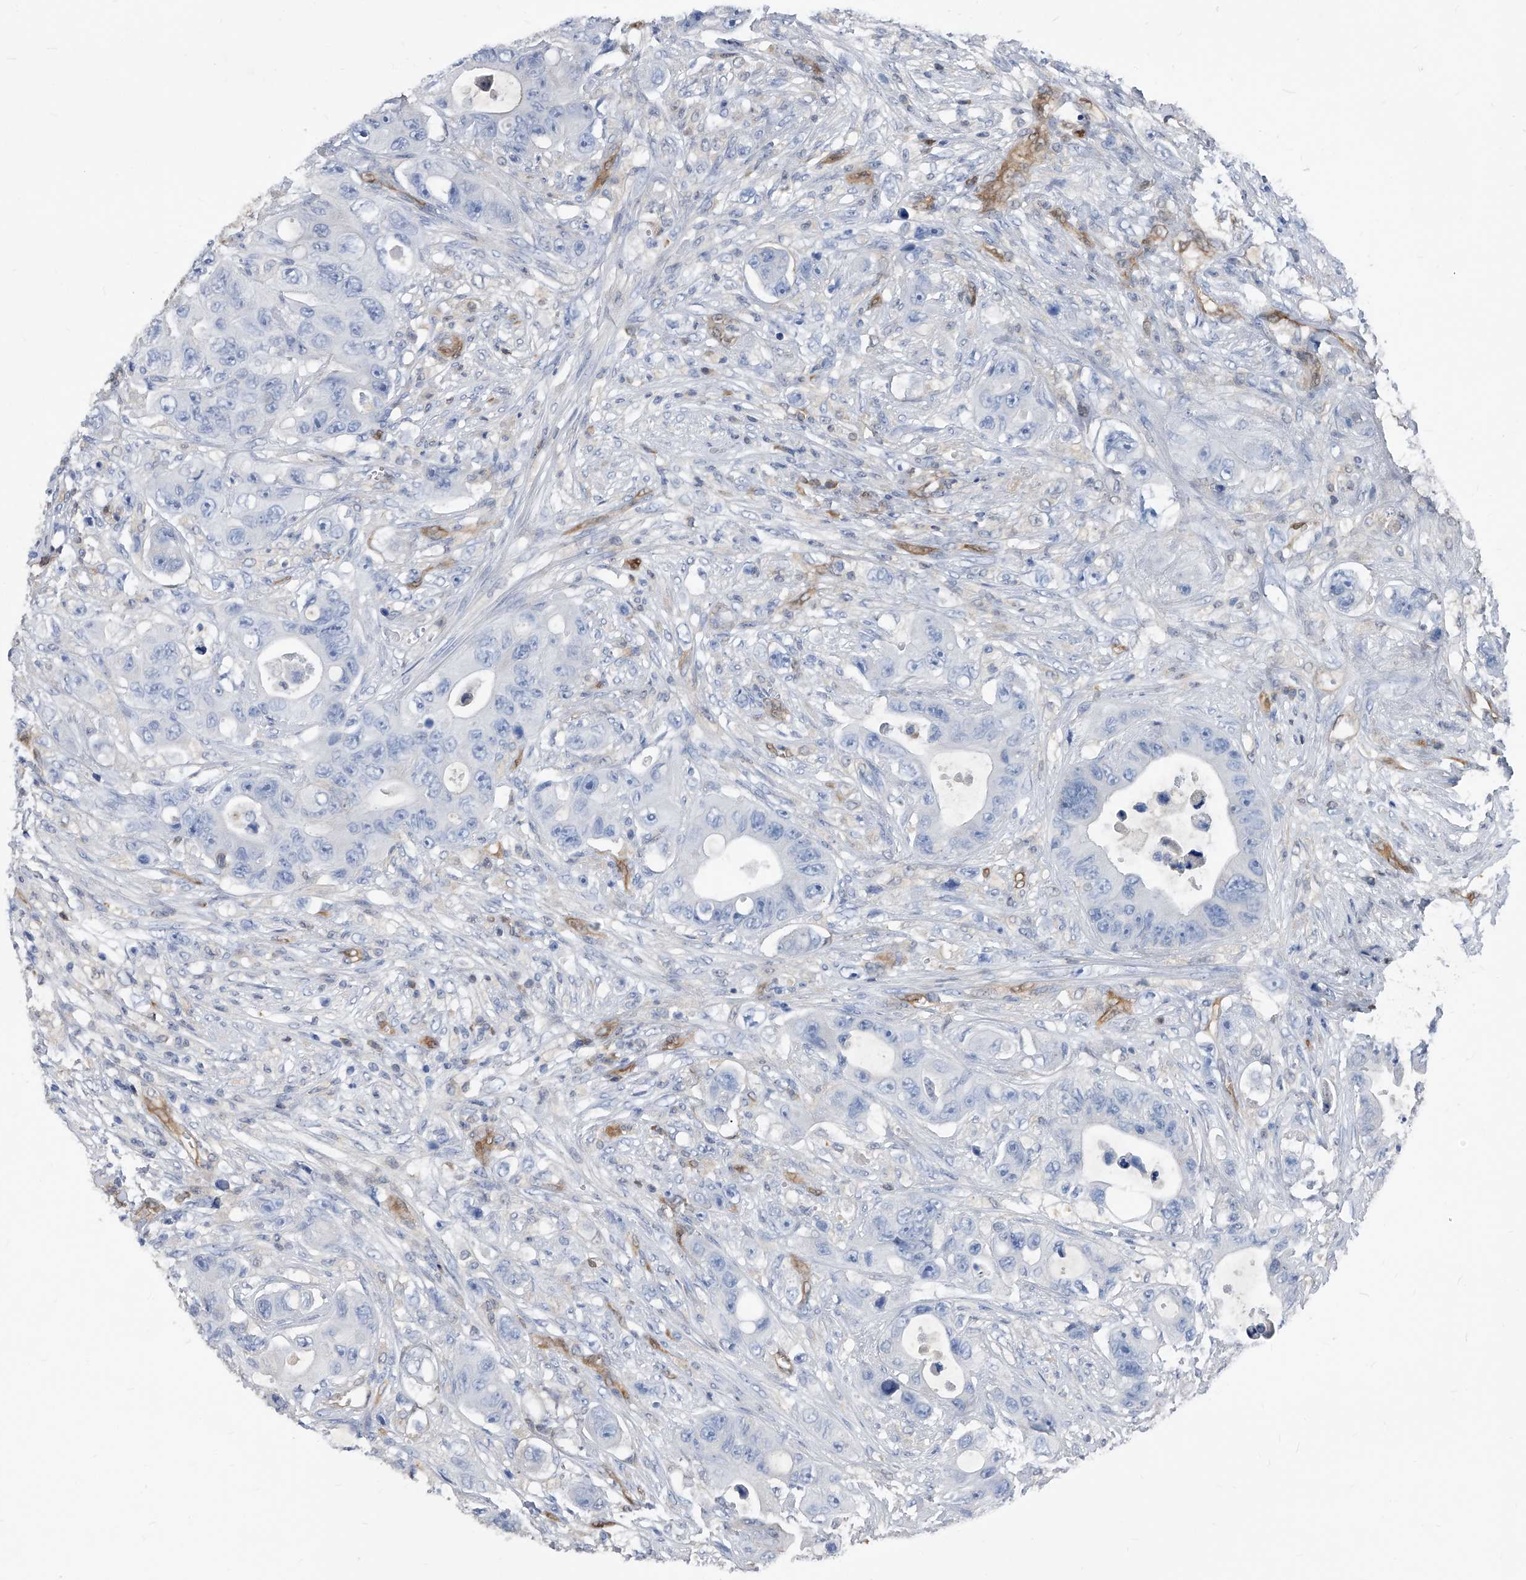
{"staining": {"intensity": "negative", "quantity": "none", "location": "none"}, "tissue": "colorectal cancer", "cell_type": "Tumor cells", "image_type": "cancer", "snomed": [{"axis": "morphology", "description": "Adenocarcinoma, NOS"}, {"axis": "topography", "description": "Colon"}], "caption": "Immunohistochemical staining of human adenocarcinoma (colorectal) displays no significant staining in tumor cells. (Brightfield microscopy of DAB (3,3'-diaminobenzidine) immunohistochemistry (IHC) at high magnification).", "gene": "MAP2K6", "patient": {"sex": "female", "age": 46}}